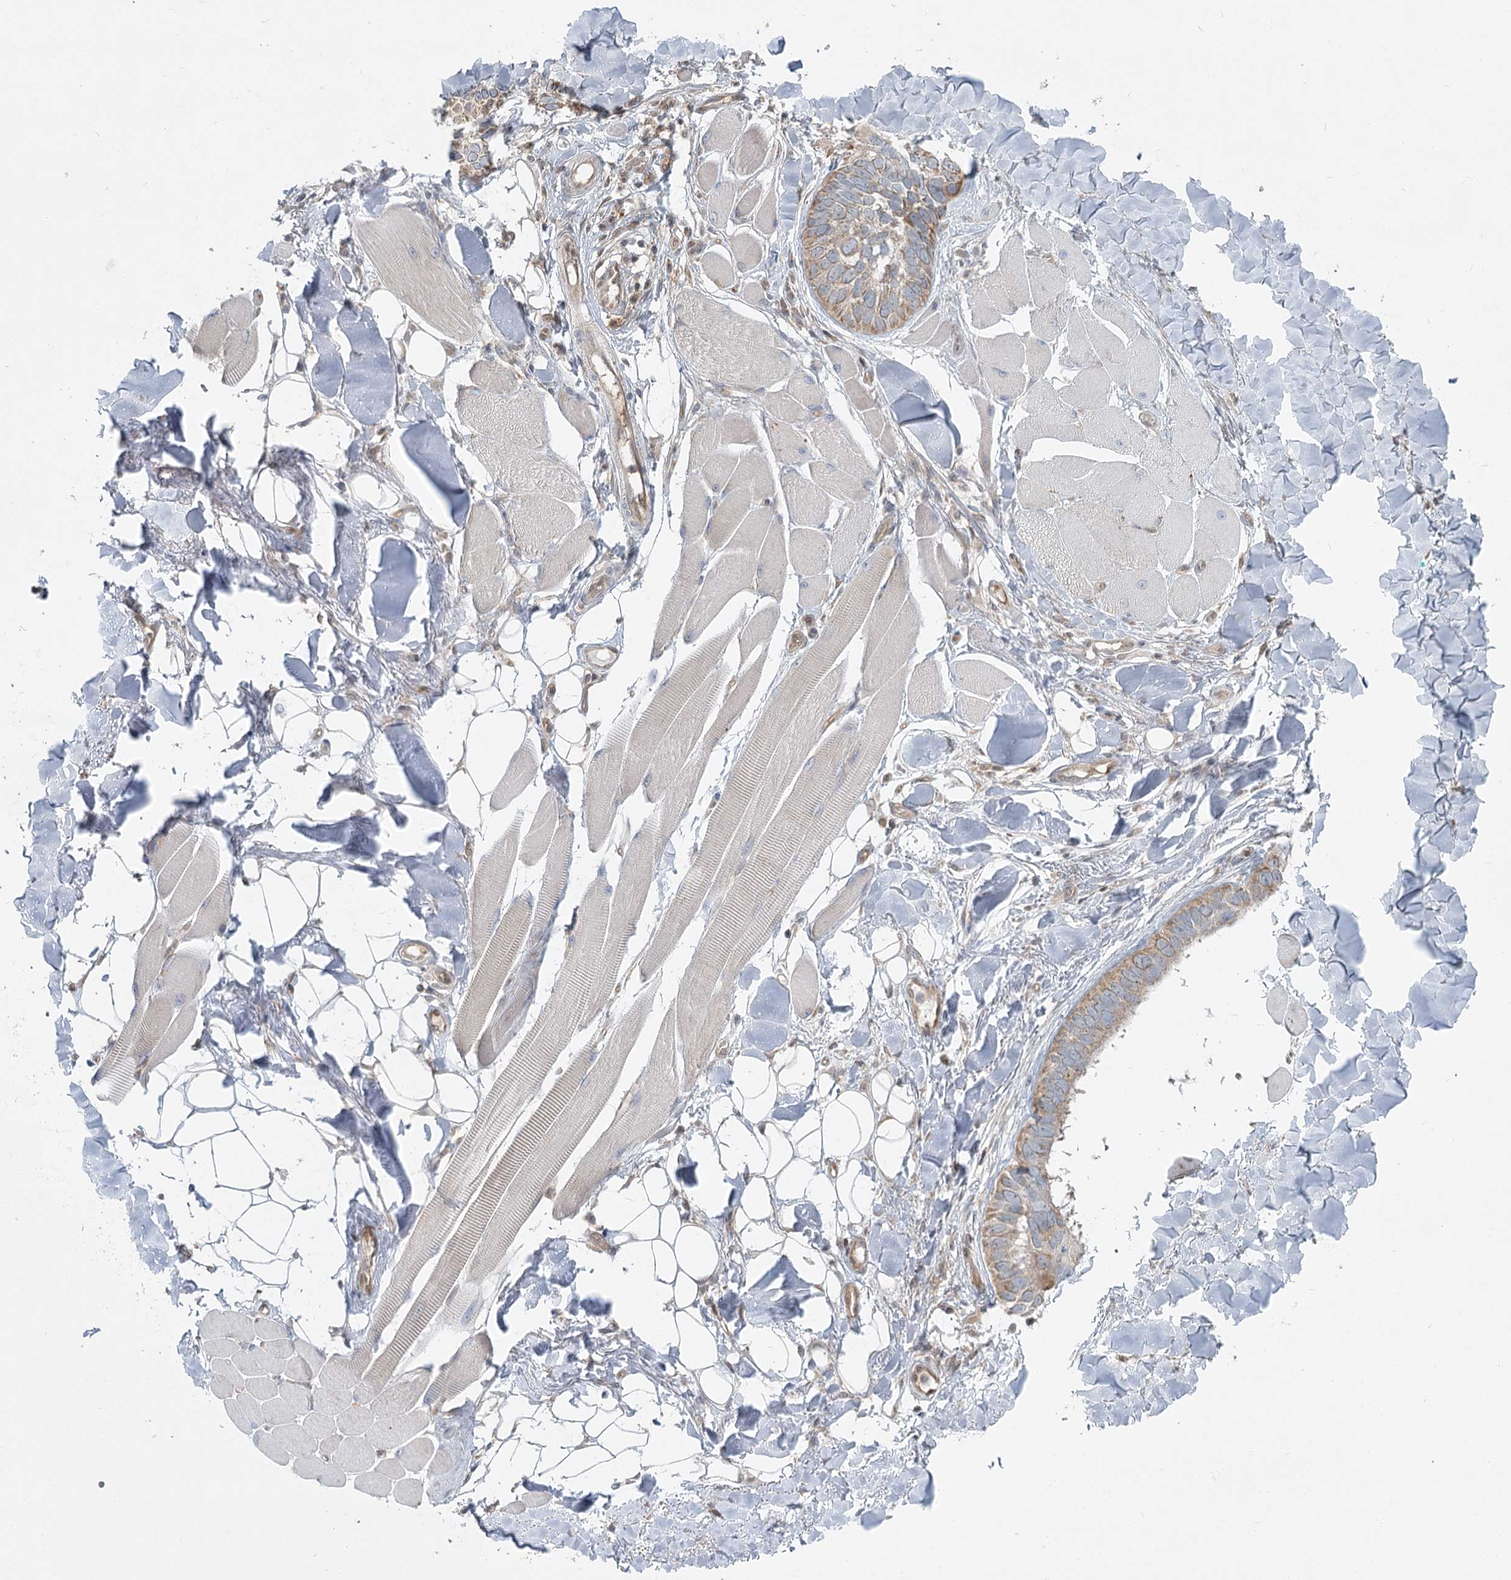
{"staining": {"intensity": "moderate", "quantity": ">75%", "location": "cytoplasmic/membranous"}, "tissue": "skin cancer", "cell_type": "Tumor cells", "image_type": "cancer", "snomed": [{"axis": "morphology", "description": "Basal cell carcinoma"}, {"axis": "topography", "description": "Skin"}], "caption": "A brown stain labels moderate cytoplasmic/membranous staining of a protein in basal cell carcinoma (skin) tumor cells.", "gene": "THNSL1", "patient": {"sex": "male", "age": 62}}